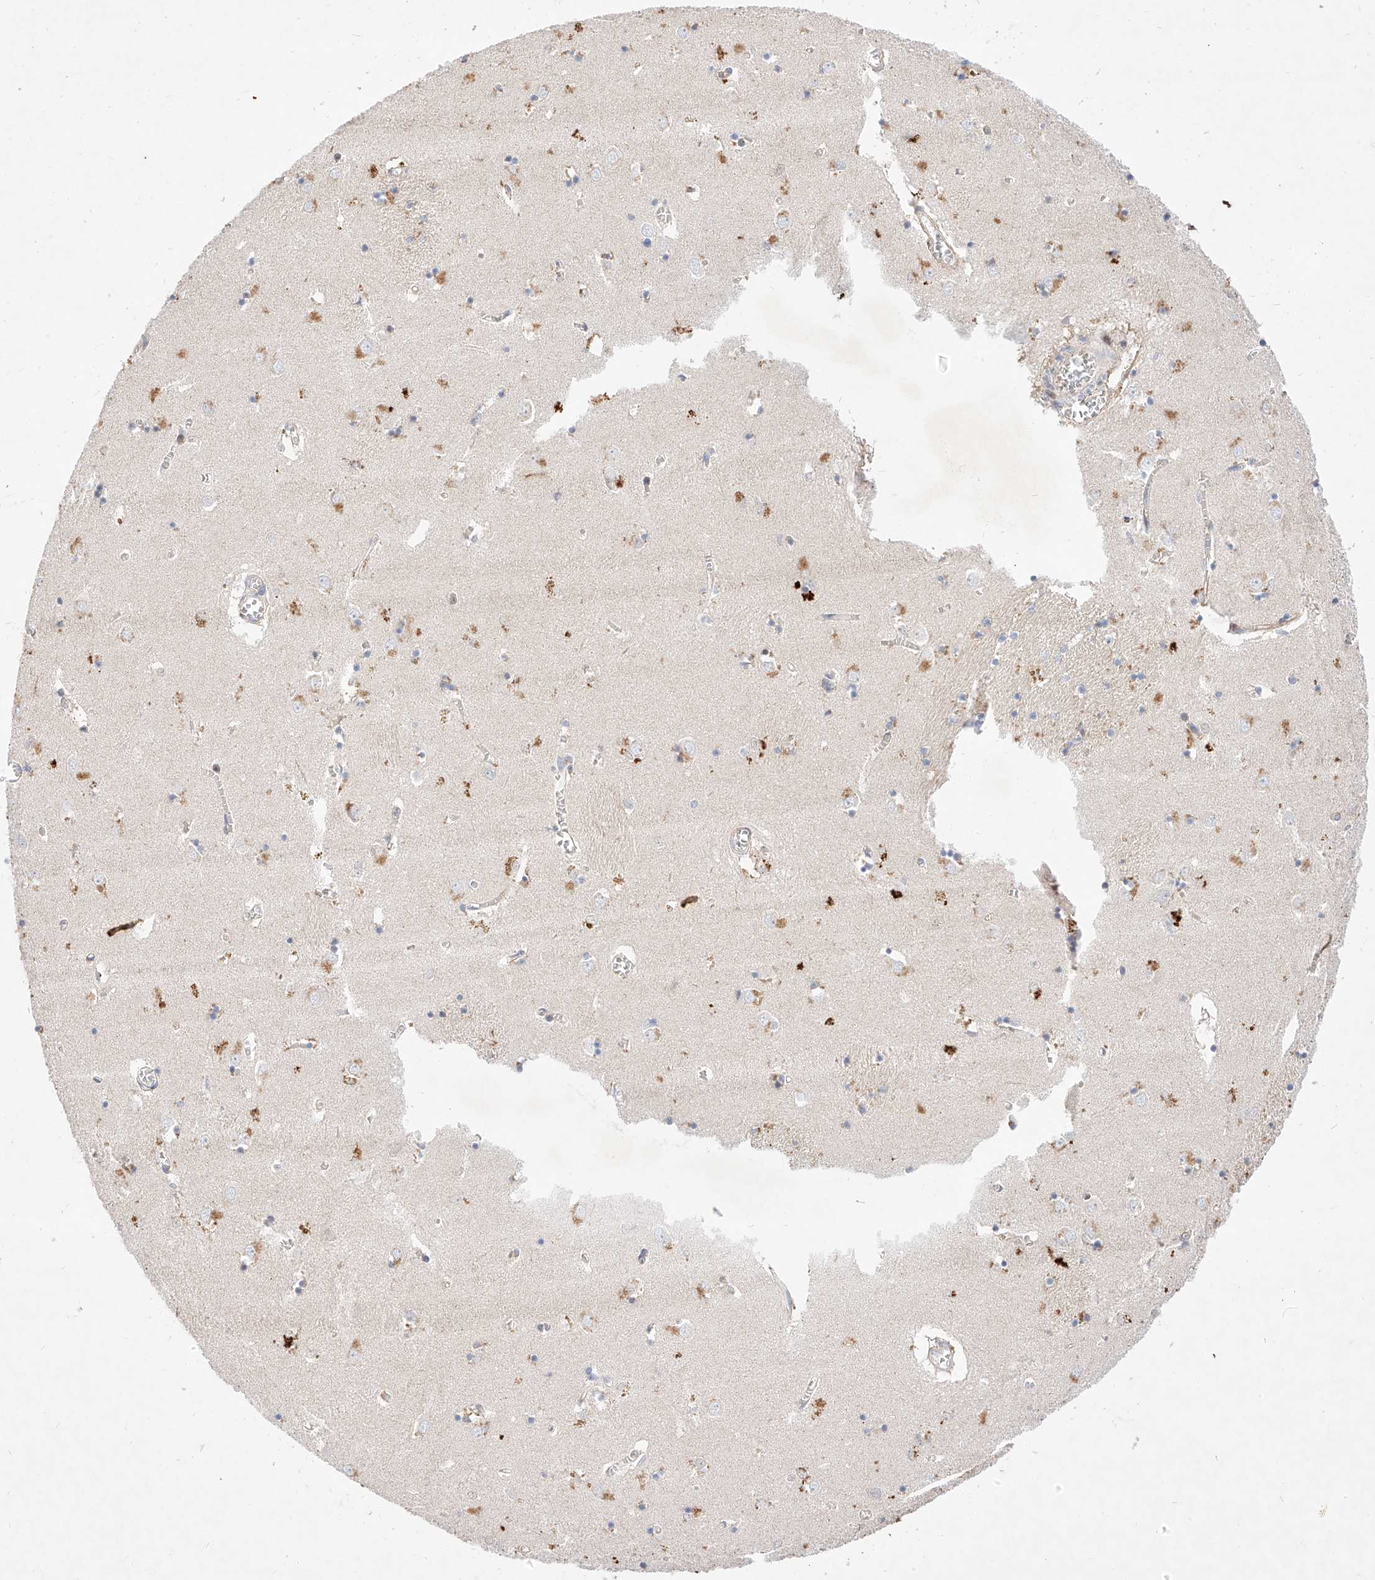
{"staining": {"intensity": "moderate", "quantity": "25%-75%", "location": "cytoplasmic/membranous"}, "tissue": "caudate", "cell_type": "Glial cells", "image_type": "normal", "snomed": [{"axis": "morphology", "description": "Normal tissue, NOS"}, {"axis": "topography", "description": "Lateral ventricle wall"}], "caption": "Glial cells demonstrate medium levels of moderate cytoplasmic/membranous staining in approximately 25%-75% of cells in benign human caudate. Immunohistochemistry stains the protein in brown and the nuclei are stained blue.", "gene": "OSGEPL1", "patient": {"sex": "male", "age": 70}}